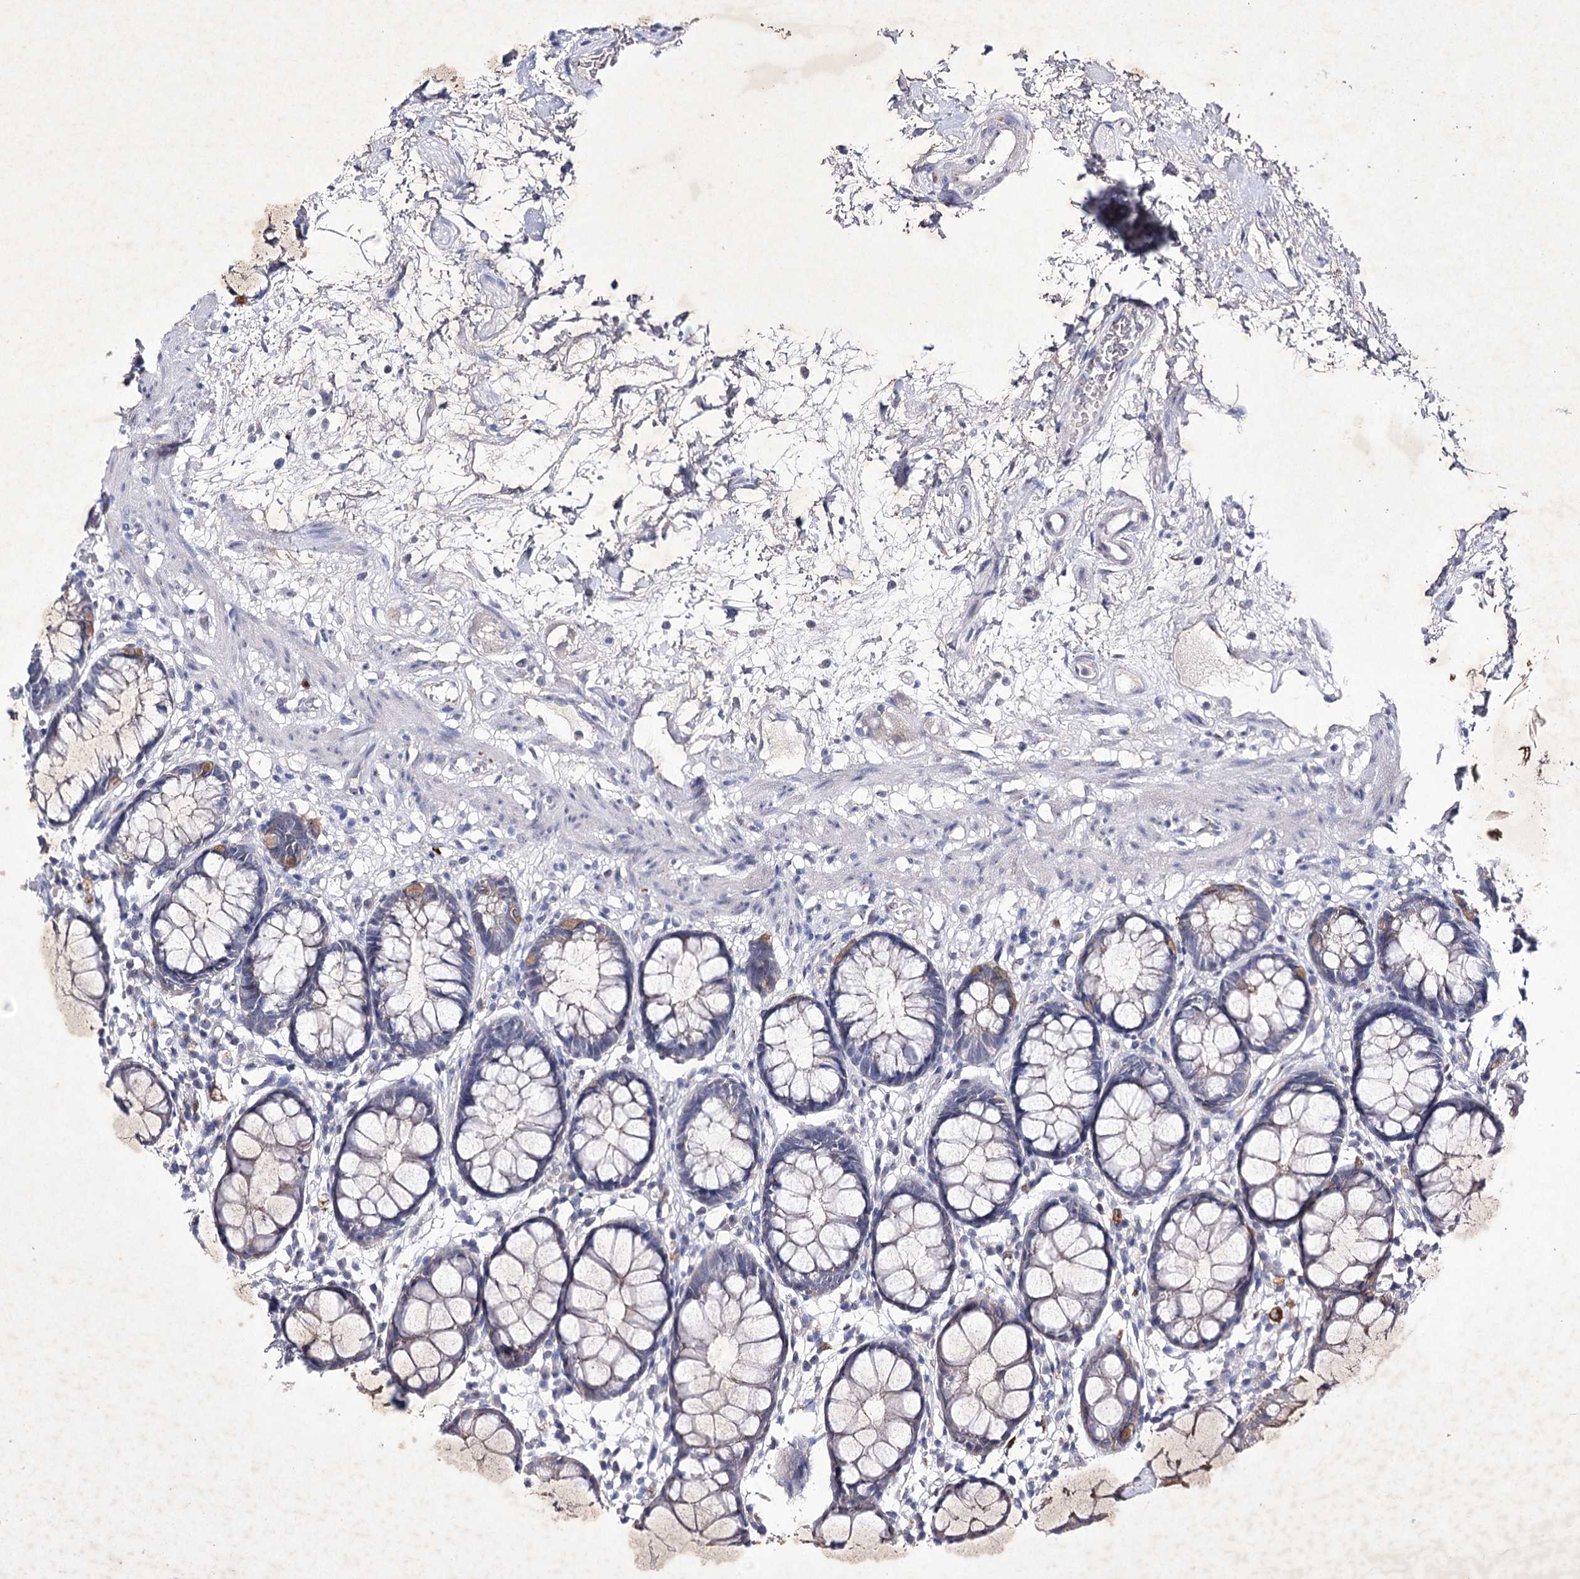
{"staining": {"intensity": "moderate", "quantity": "25%-75%", "location": "cytoplasmic/membranous"}, "tissue": "rectum", "cell_type": "Glandular cells", "image_type": "normal", "snomed": [{"axis": "morphology", "description": "Normal tissue, NOS"}, {"axis": "topography", "description": "Rectum"}], "caption": "A histopathology image of rectum stained for a protein exhibits moderate cytoplasmic/membranous brown staining in glandular cells. The staining was performed using DAB (3,3'-diaminobenzidine), with brown indicating positive protein expression. Nuclei are stained blue with hematoxylin.", "gene": "COX15", "patient": {"sex": "male", "age": 64}}